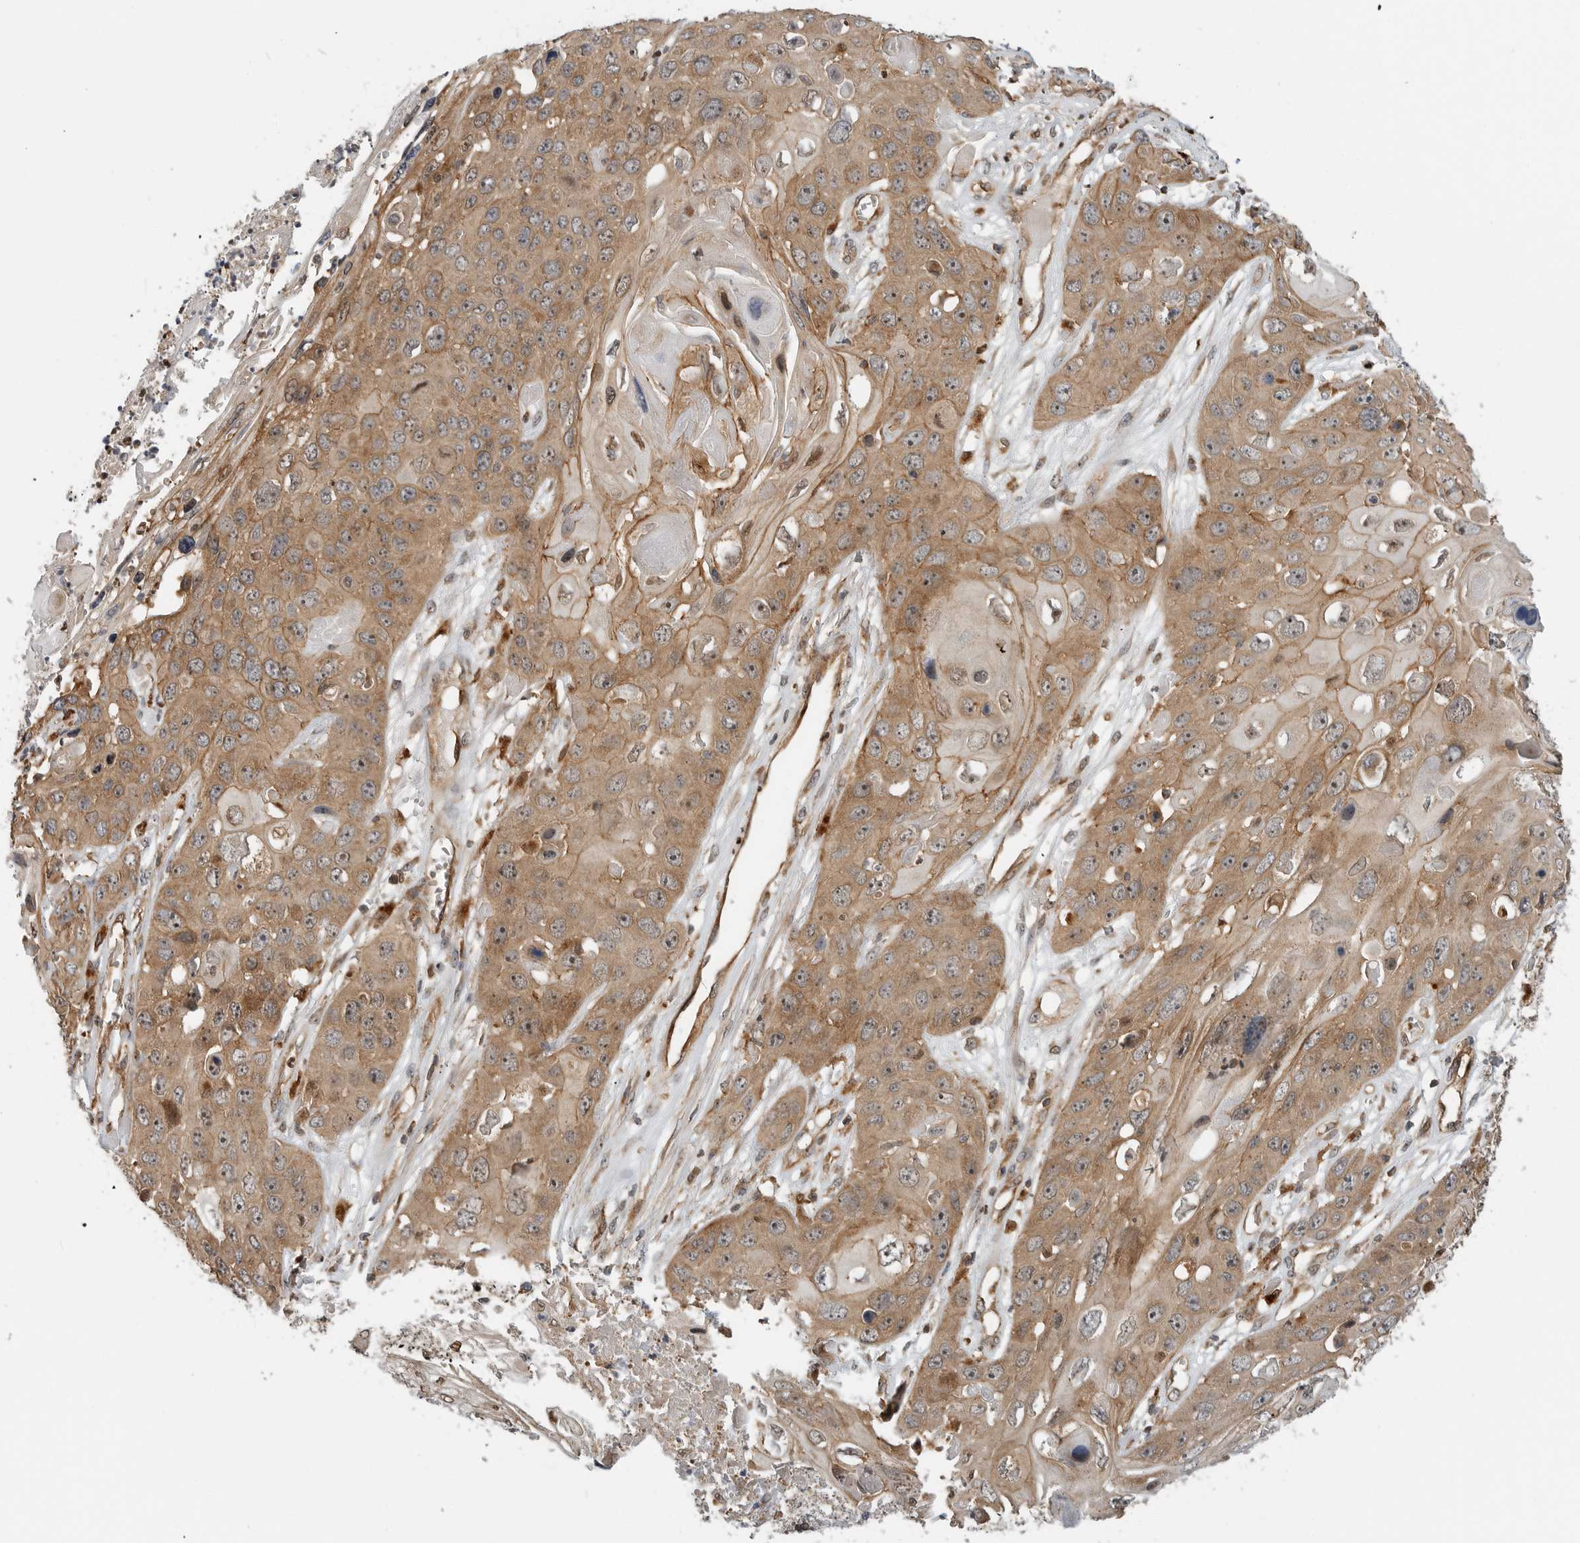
{"staining": {"intensity": "moderate", "quantity": ">75%", "location": "cytoplasmic/membranous,nuclear"}, "tissue": "skin cancer", "cell_type": "Tumor cells", "image_type": "cancer", "snomed": [{"axis": "morphology", "description": "Squamous cell carcinoma, NOS"}, {"axis": "topography", "description": "Skin"}], "caption": "Protein staining by immunohistochemistry (IHC) reveals moderate cytoplasmic/membranous and nuclear expression in approximately >75% of tumor cells in skin squamous cell carcinoma.", "gene": "STRAP", "patient": {"sex": "male", "age": 55}}